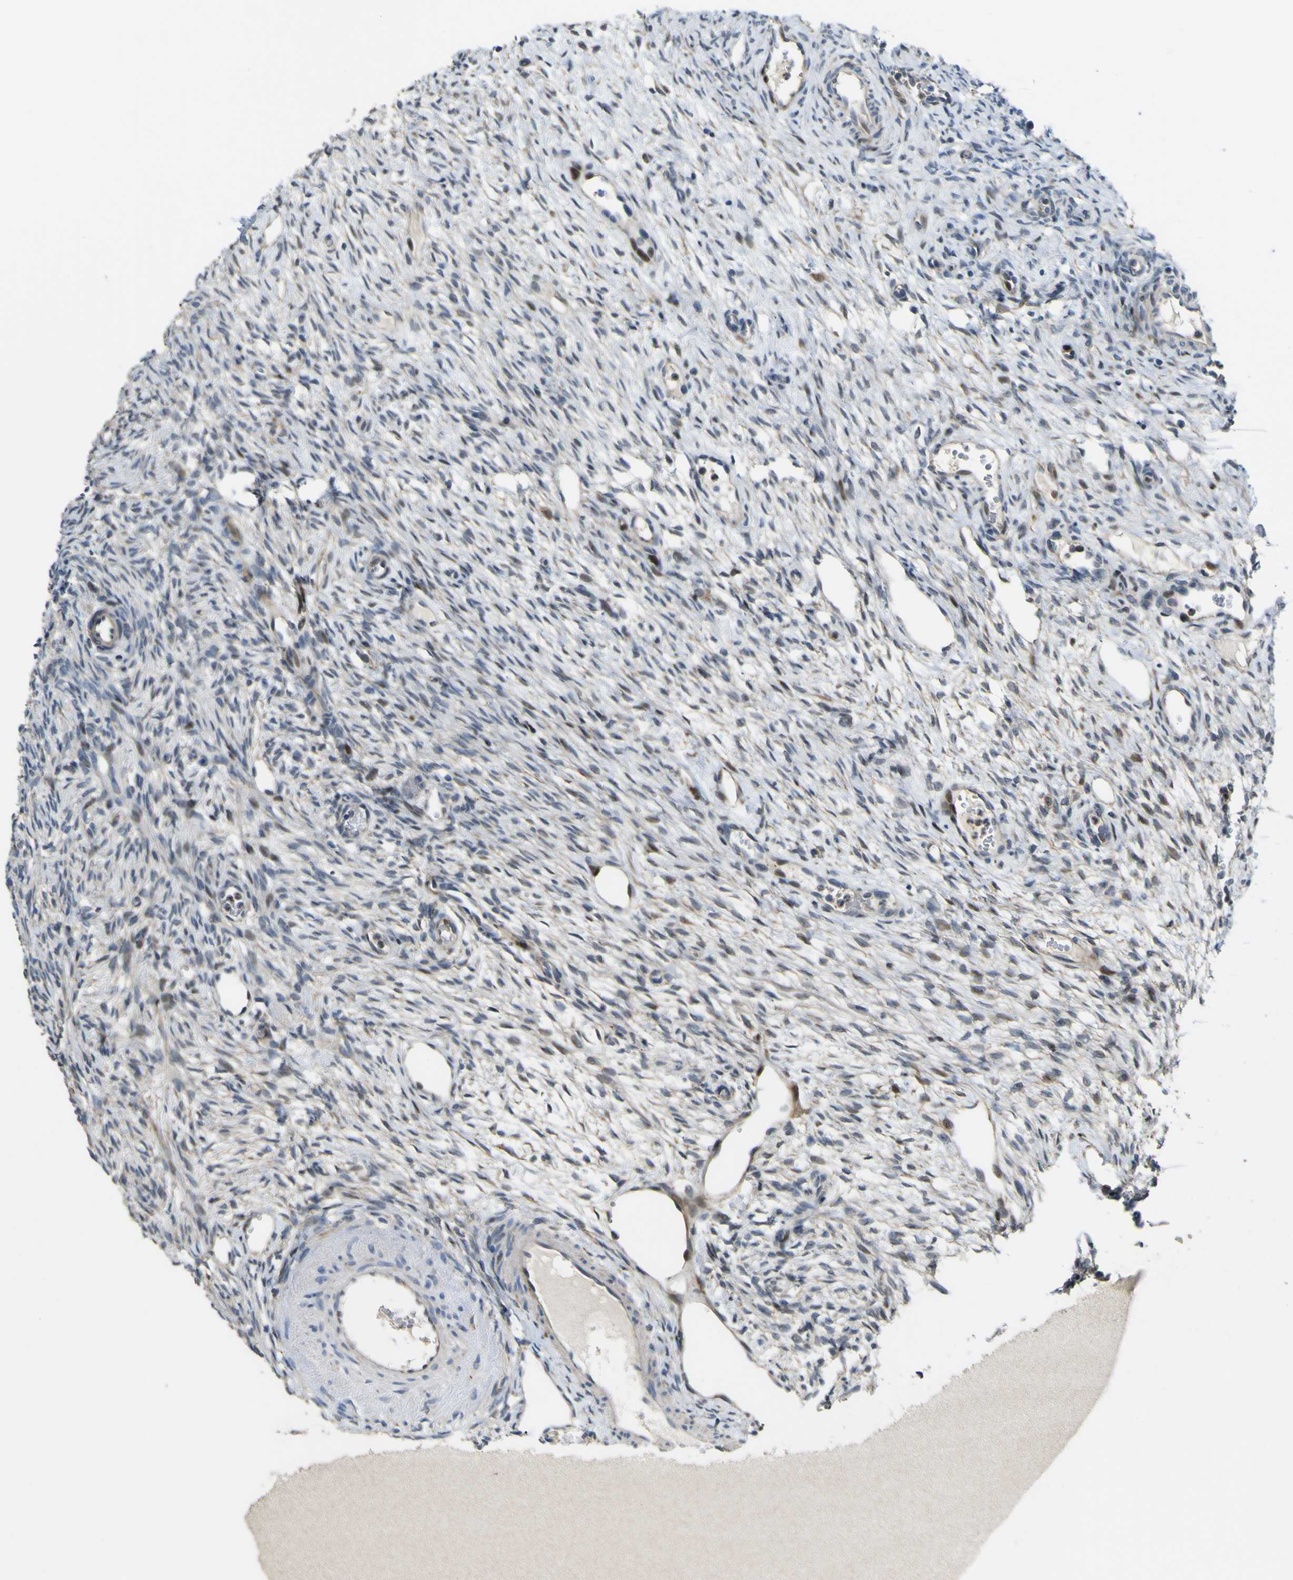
{"staining": {"intensity": "negative", "quantity": "none", "location": "none"}, "tissue": "ovary", "cell_type": "Ovarian stroma cells", "image_type": "normal", "snomed": [{"axis": "morphology", "description": "Normal tissue, NOS"}, {"axis": "topography", "description": "Ovary"}], "caption": "Ovary stained for a protein using immunohistochemistry demonstrates no positivity ovarian stroma cells.", "gene": "LBHD1", "patient": {"sex": "female", "age": 33}}